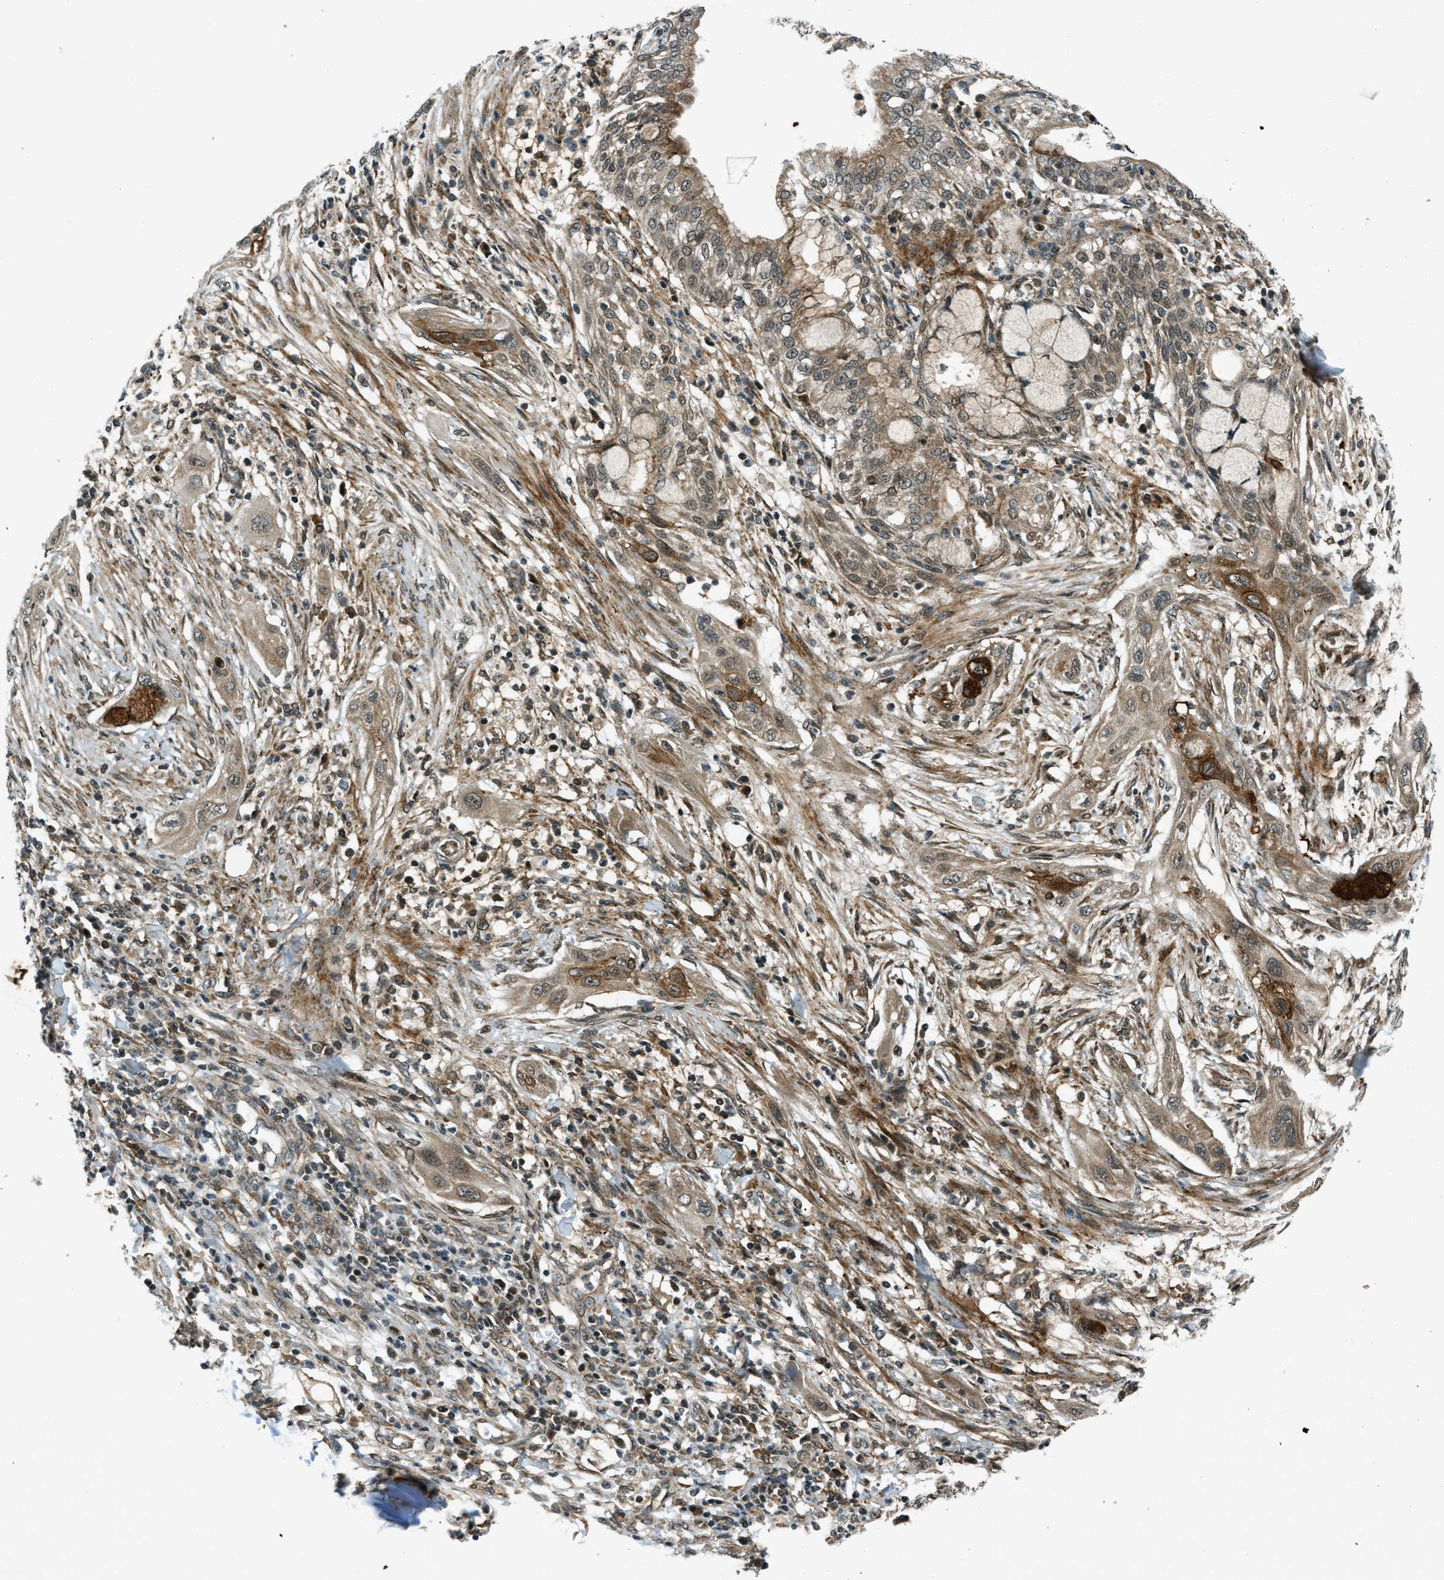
{"staining": {"intensity": "strong", "quantity": "25%-75%", "location": "cytoplasmic/membranous"}, "tissue": "lung cancer", "cell_type": "Tumor cells", "image_type": "cancer", "snomed": [{"axis": "morphology", "description": "Squamous cell carcinoma, NOS"}, {"axis": "topography", "description": "Lung"}], "caption": "Immunohistochemical staining of squamous cell carcinoma (lung) exhibits high levels of strong cytoplasmic/membranous protein expression in about 25%-75% of tumor cells.", "gene": "EIF2AK3", "patient": {"sex": "female", "age": 47}}